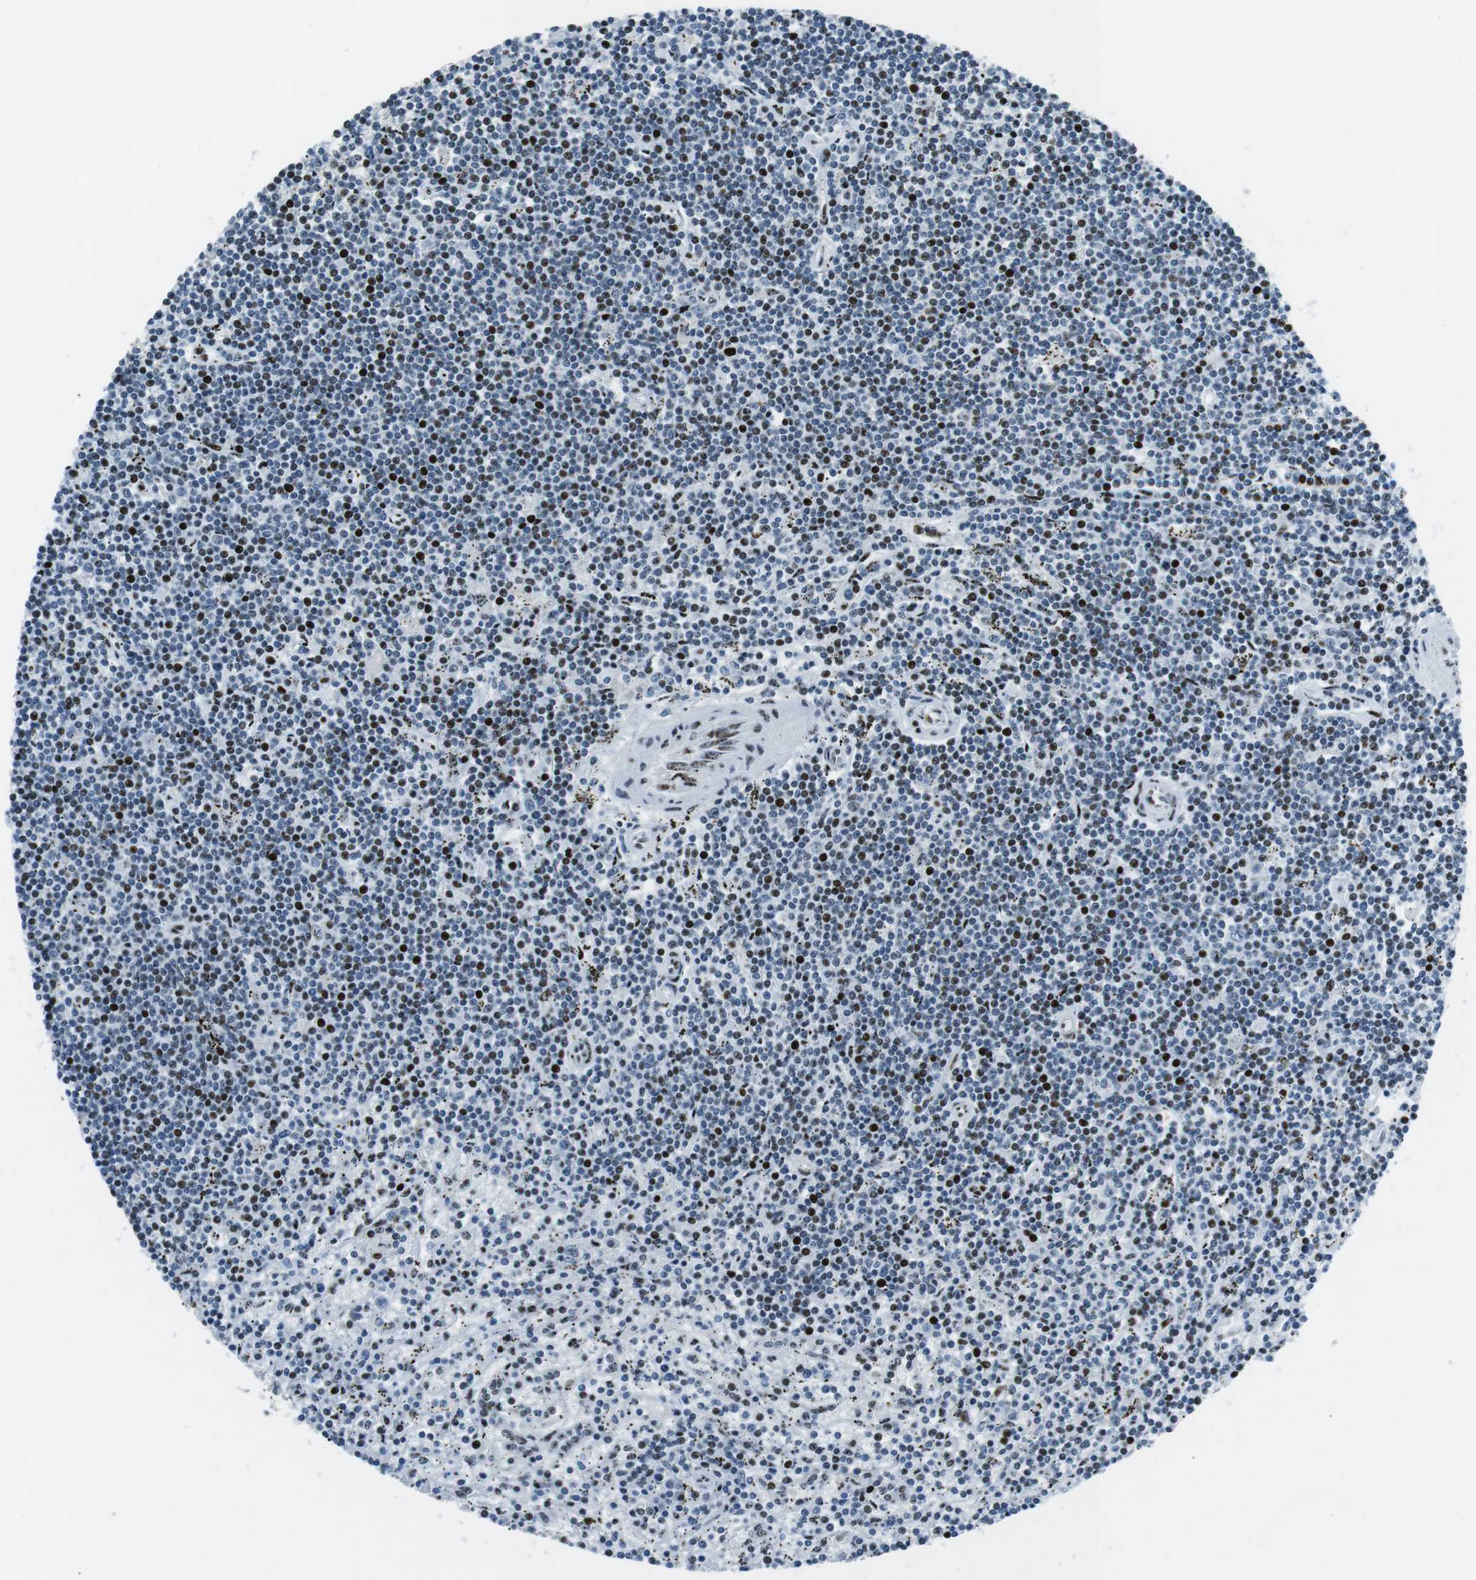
{"staining": {"intensity": "strong", "quantity": "<25%", "location": "nuclear"}, "tissue": "lymphoma", "cell_type": "Tumor cells", "image_type": "cancer", "snomed": [{"axis": "morphology", "description": "Malignant lymphoma, non-Hodgkin's type, Low grade"}, {"axis": "topography", "description": "Spleen"}], "caption": "A high-resolution photomicrograph shows immunohistochemistry (IHC) staining of low-grade malignant lymphoma, non-Hodgkin's type, which demonstrates strong nuclear staining in approximately <25% of tumor cells.", "gene": "PML", "patient": {"sex": "male", "age": 76}}